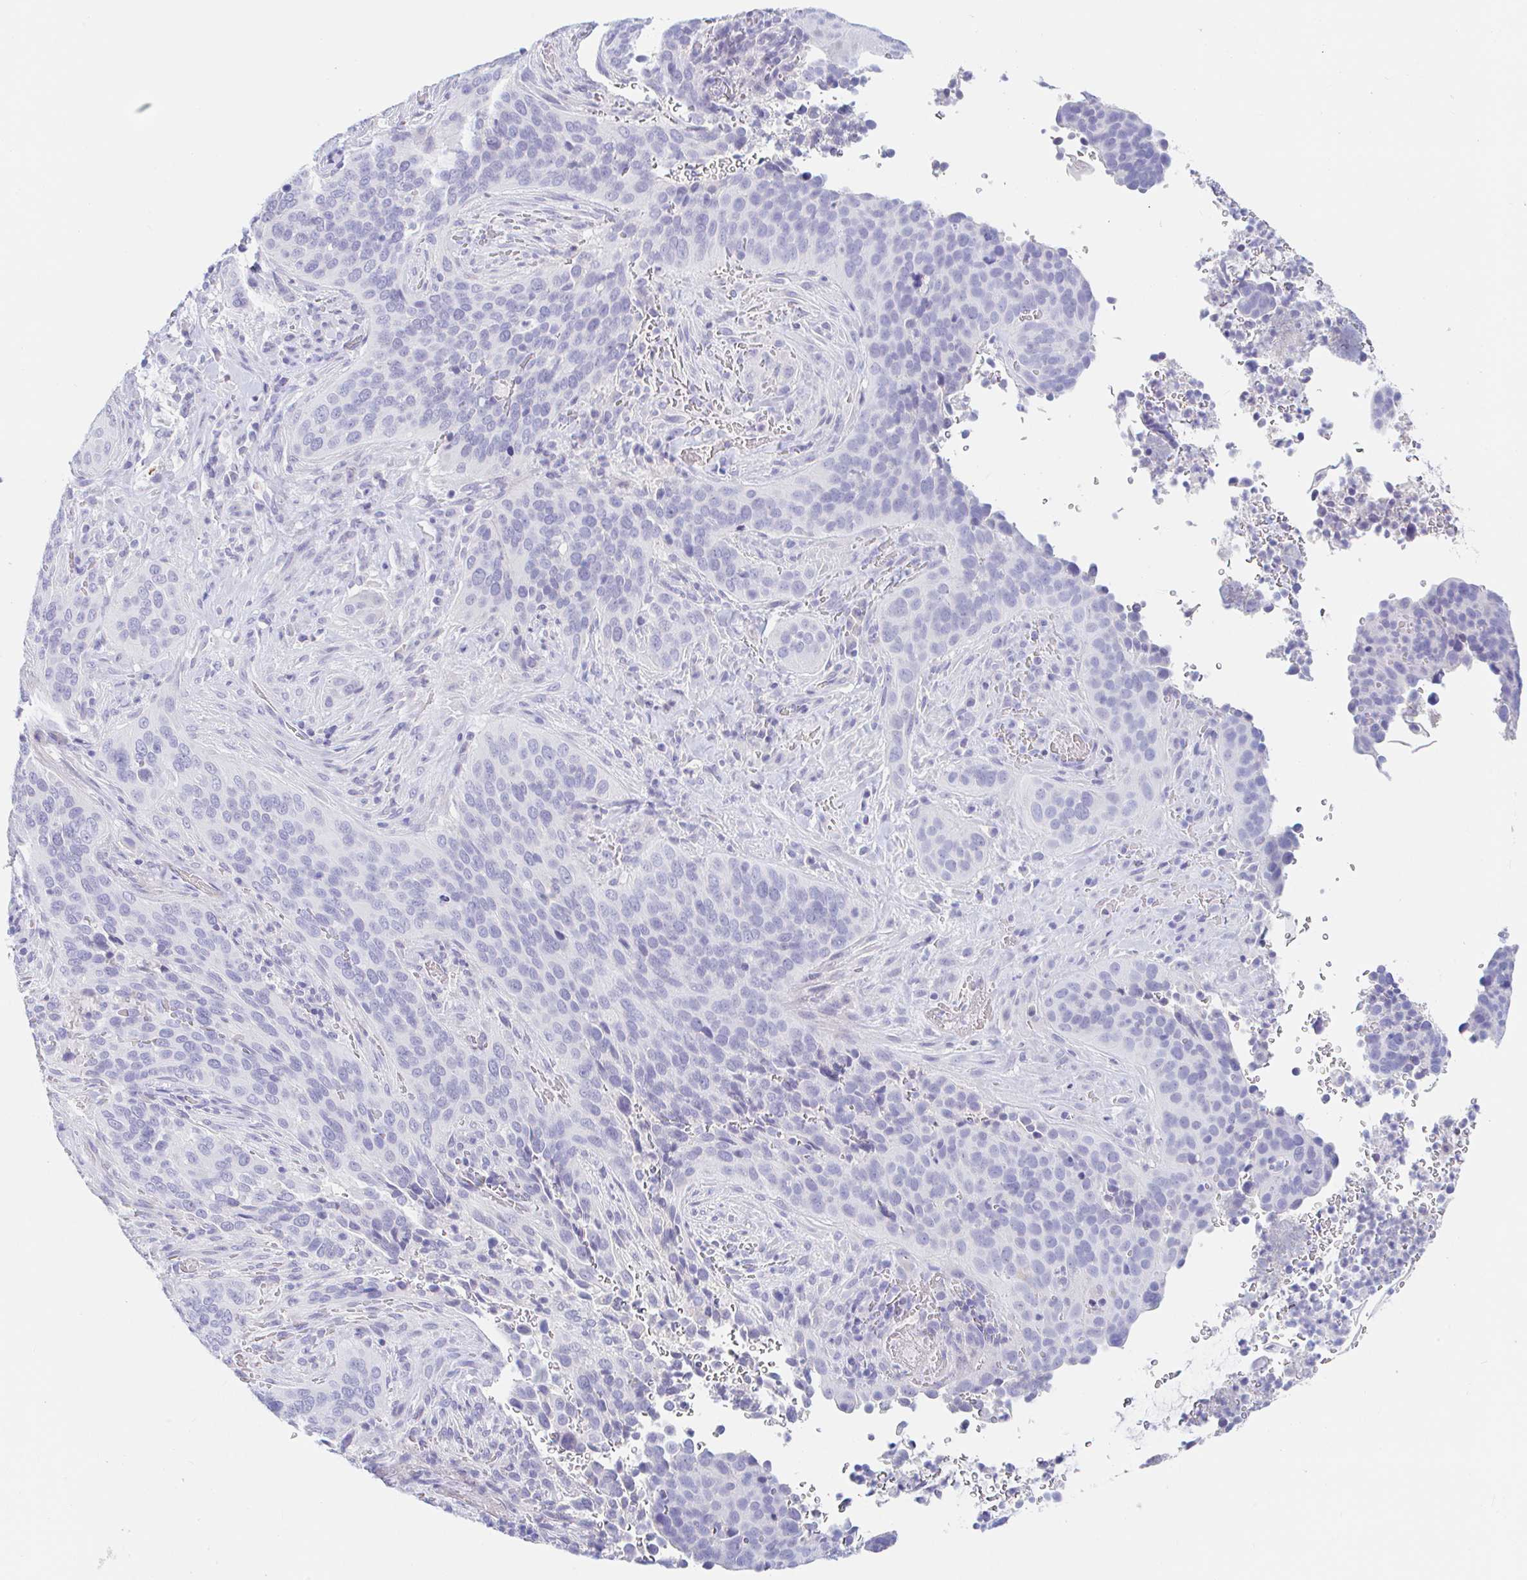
{"staining": {"intensity": "negative", "quantity": "none", "location": "none"}, "tissue": "cervical cancer", "cell_type": "Tumor cells", "image_type": "cancer", "snomed": [{"axis": "morphology", "description": "Squamous cell carcinoma, NOS"}, {"axis": "topography", "description": "Cervix"}], "caption": "Immunohistochemical staining of cervical cancer (squamous cell carcinoma) displays no significant staining in tumor cells.", "gene": "TEX44", "patient": {"sex": "female", "age": 38}}